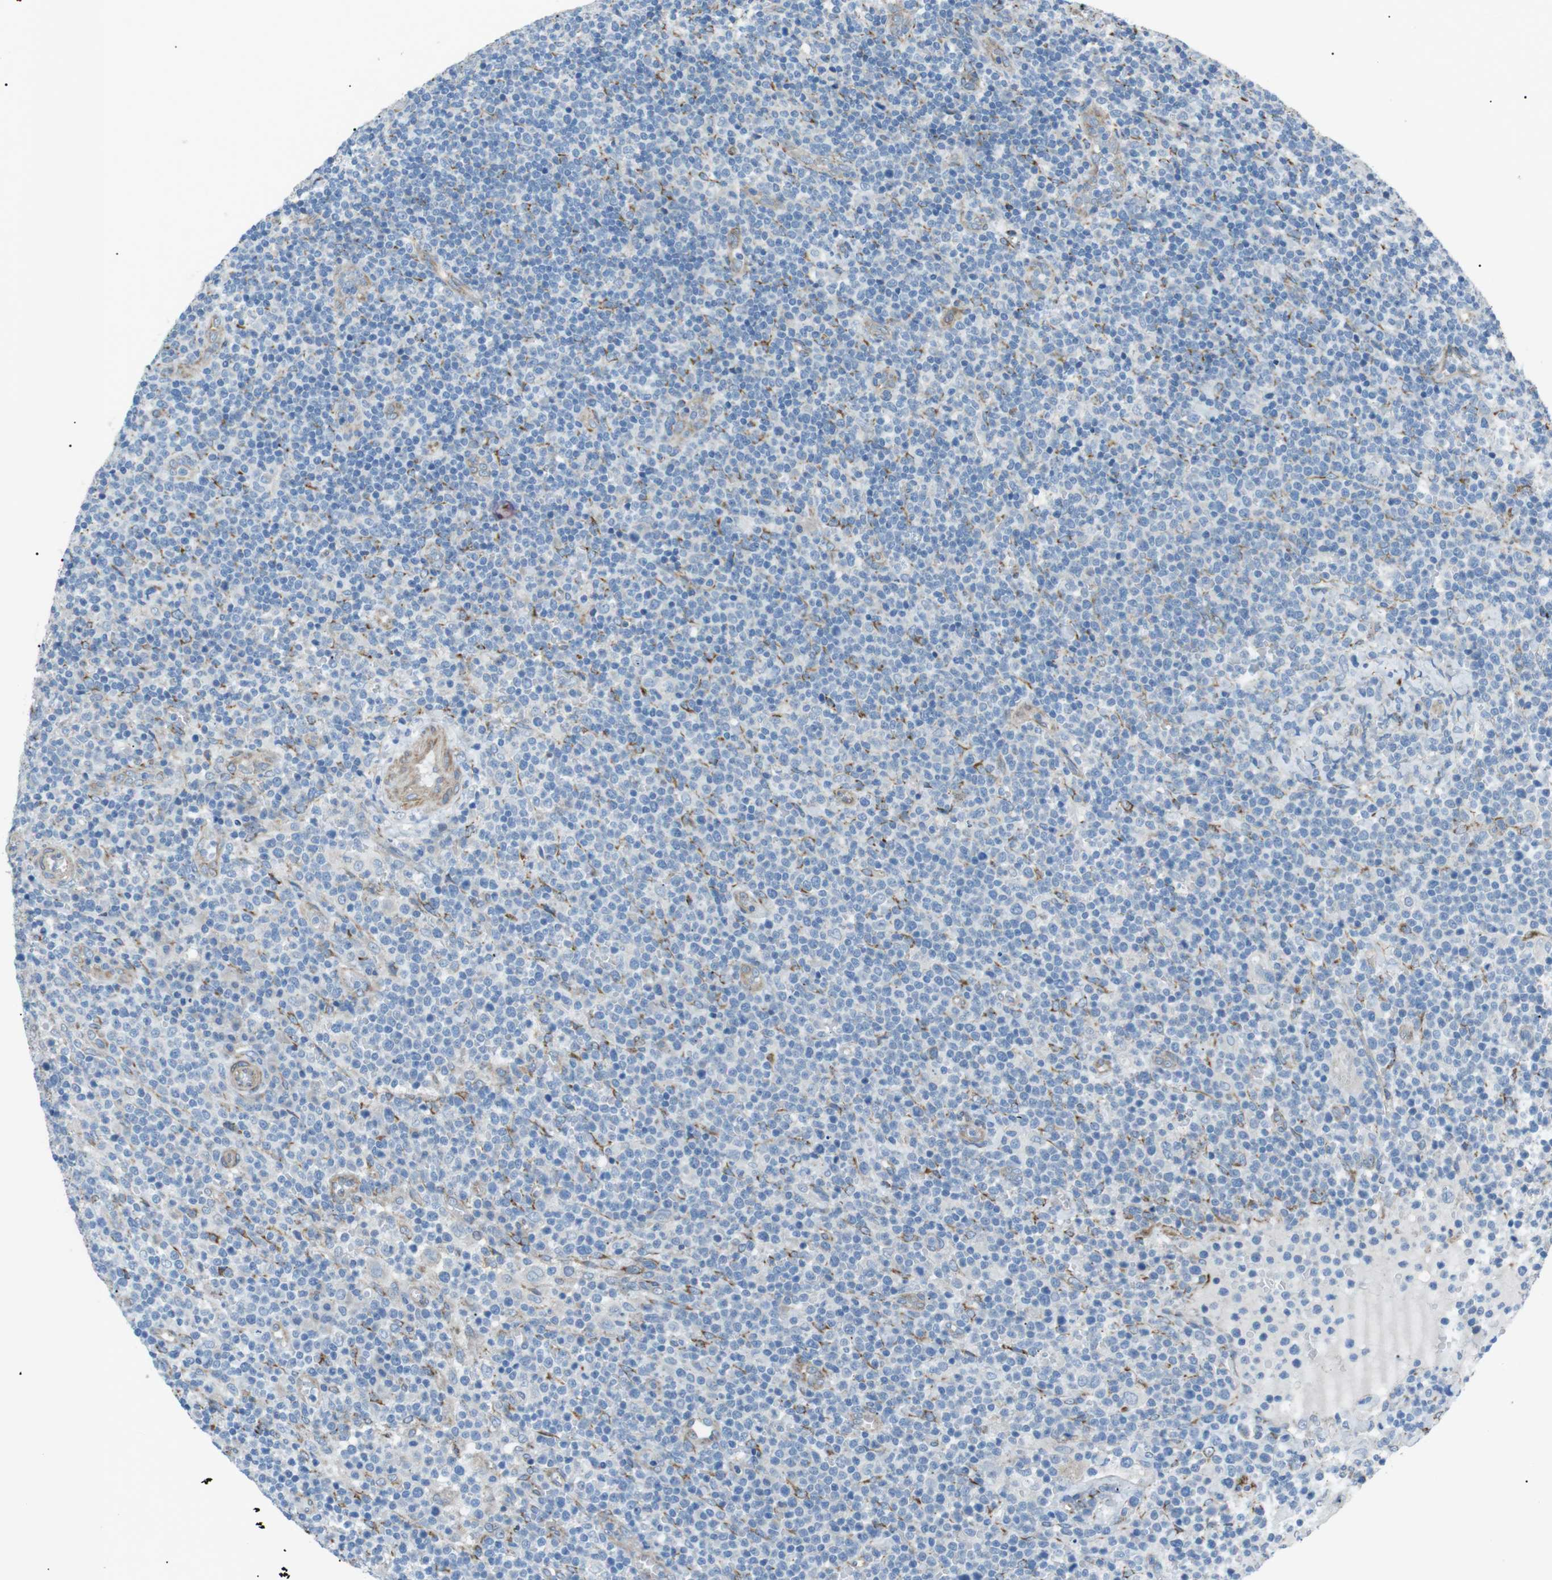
{"staining": {"intensity": "negative", "quantity": "none", "location": "none"}, "tissue": "lymphoma", "cell_type": "Tumor cells", "image_type": "cancer", "snomed": [{"axis": "morphology", "description": "Malignant lymphoma, non-Hodgkin's type, High grade"}, {"axis": "topography", "description": "Lymph node"}], "caption": "The immunohistochemistry (IHC) micrograph has no significant expression in tumor cells of lymphoma tissue.", "gene": "MTARC2", "patient": {"sex": "male", "age": 61}}